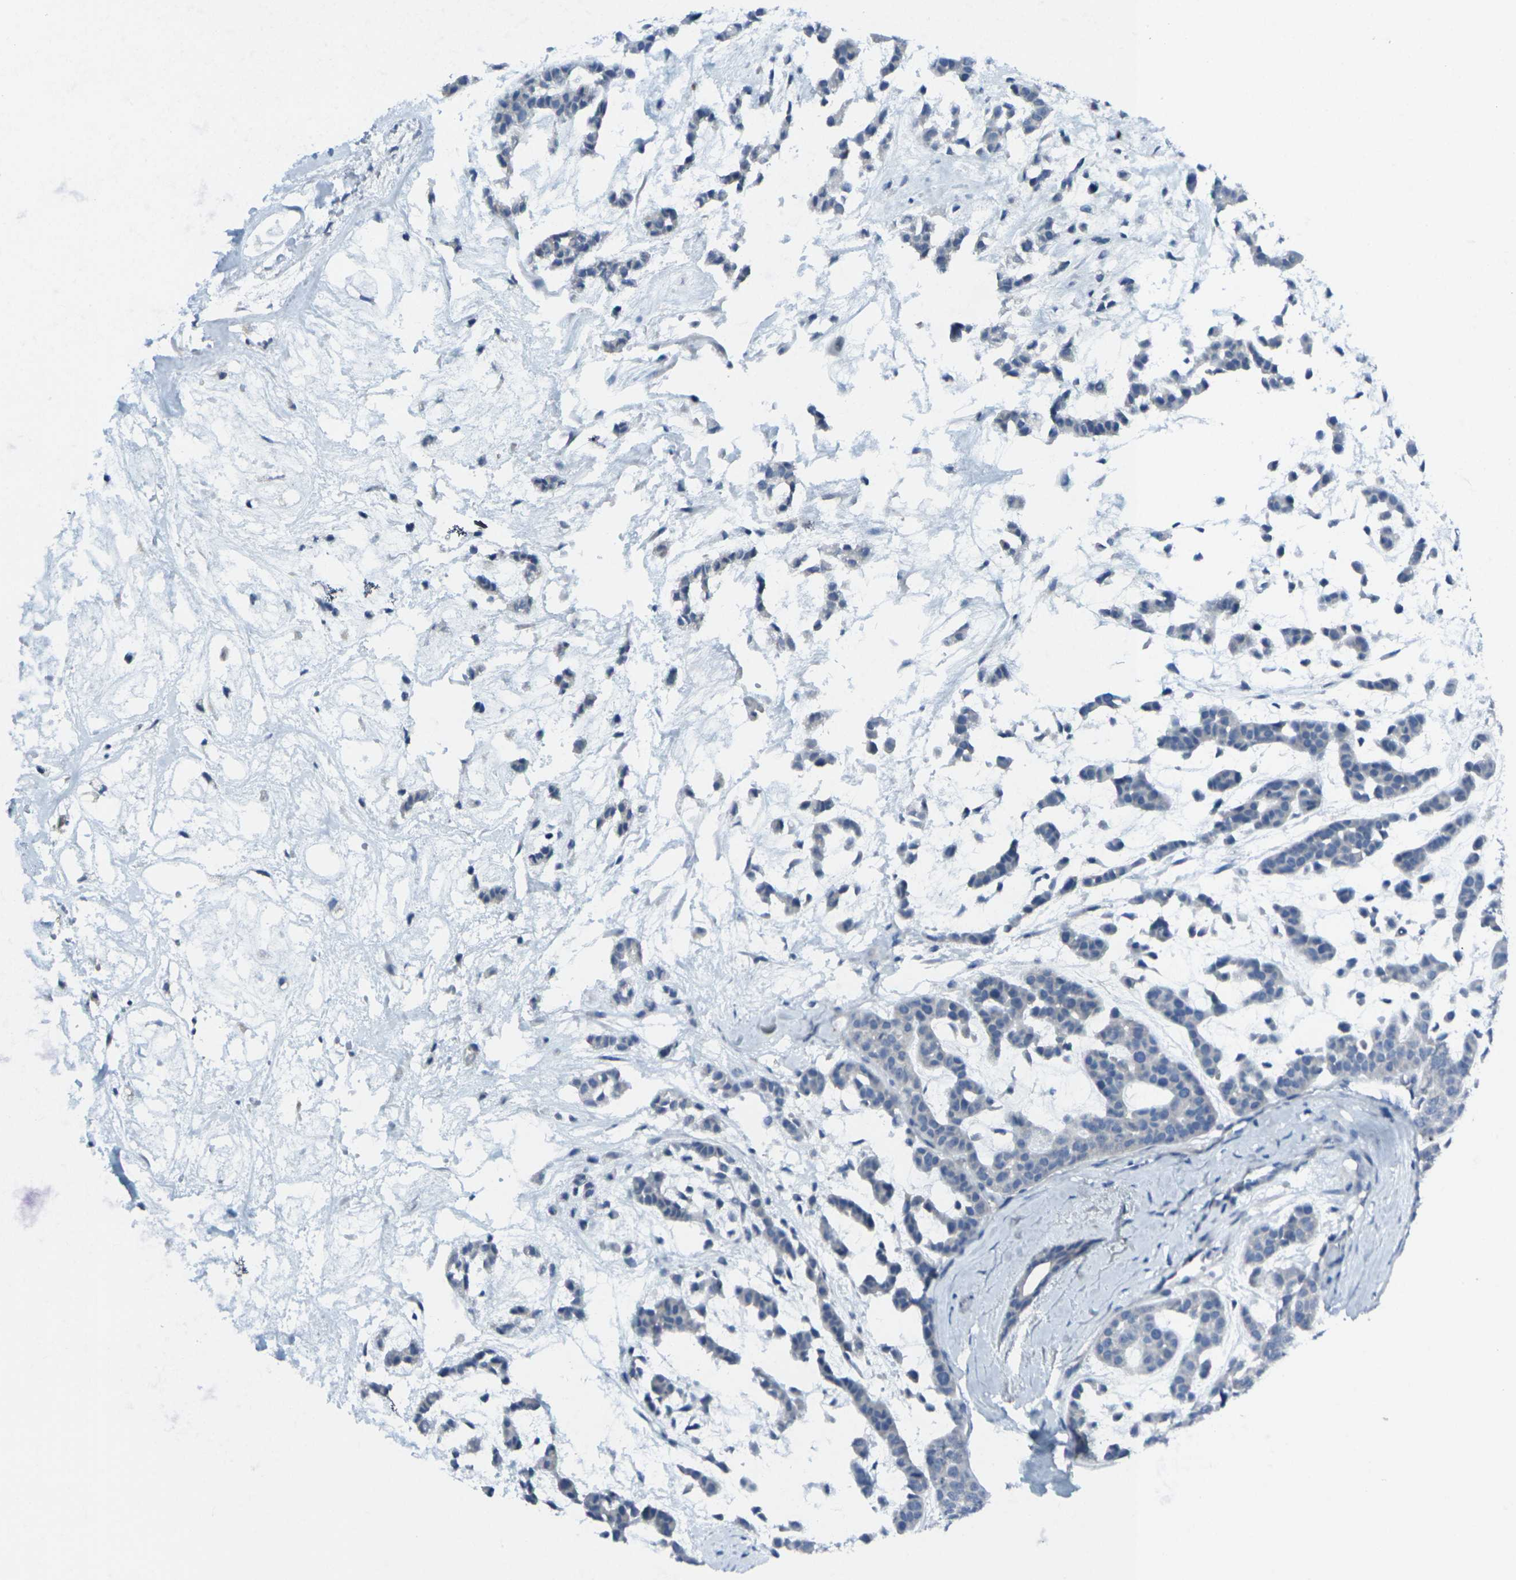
{"staining": {"intensity": "negative", "quantity": "none", "location": "none"}, "tissue": "head and neck cancer", "cell_type": "Tumor cells", "image_type": "cancer", "snomed": [{"axis": "morphology", "description": "Adenocarcinoma, NOS"}, {"axis": "morphology", "description": "Adenoma, NOS"}, {"axis": "topography", "description": "Head-Neck"}], "caption": "IHC histopathology image of human head and neck cancer stained for a protein (brown), which shows no staining in tumor cells.", "gene": "CCR10", "patient": {"sex": "female", "age": 55}}